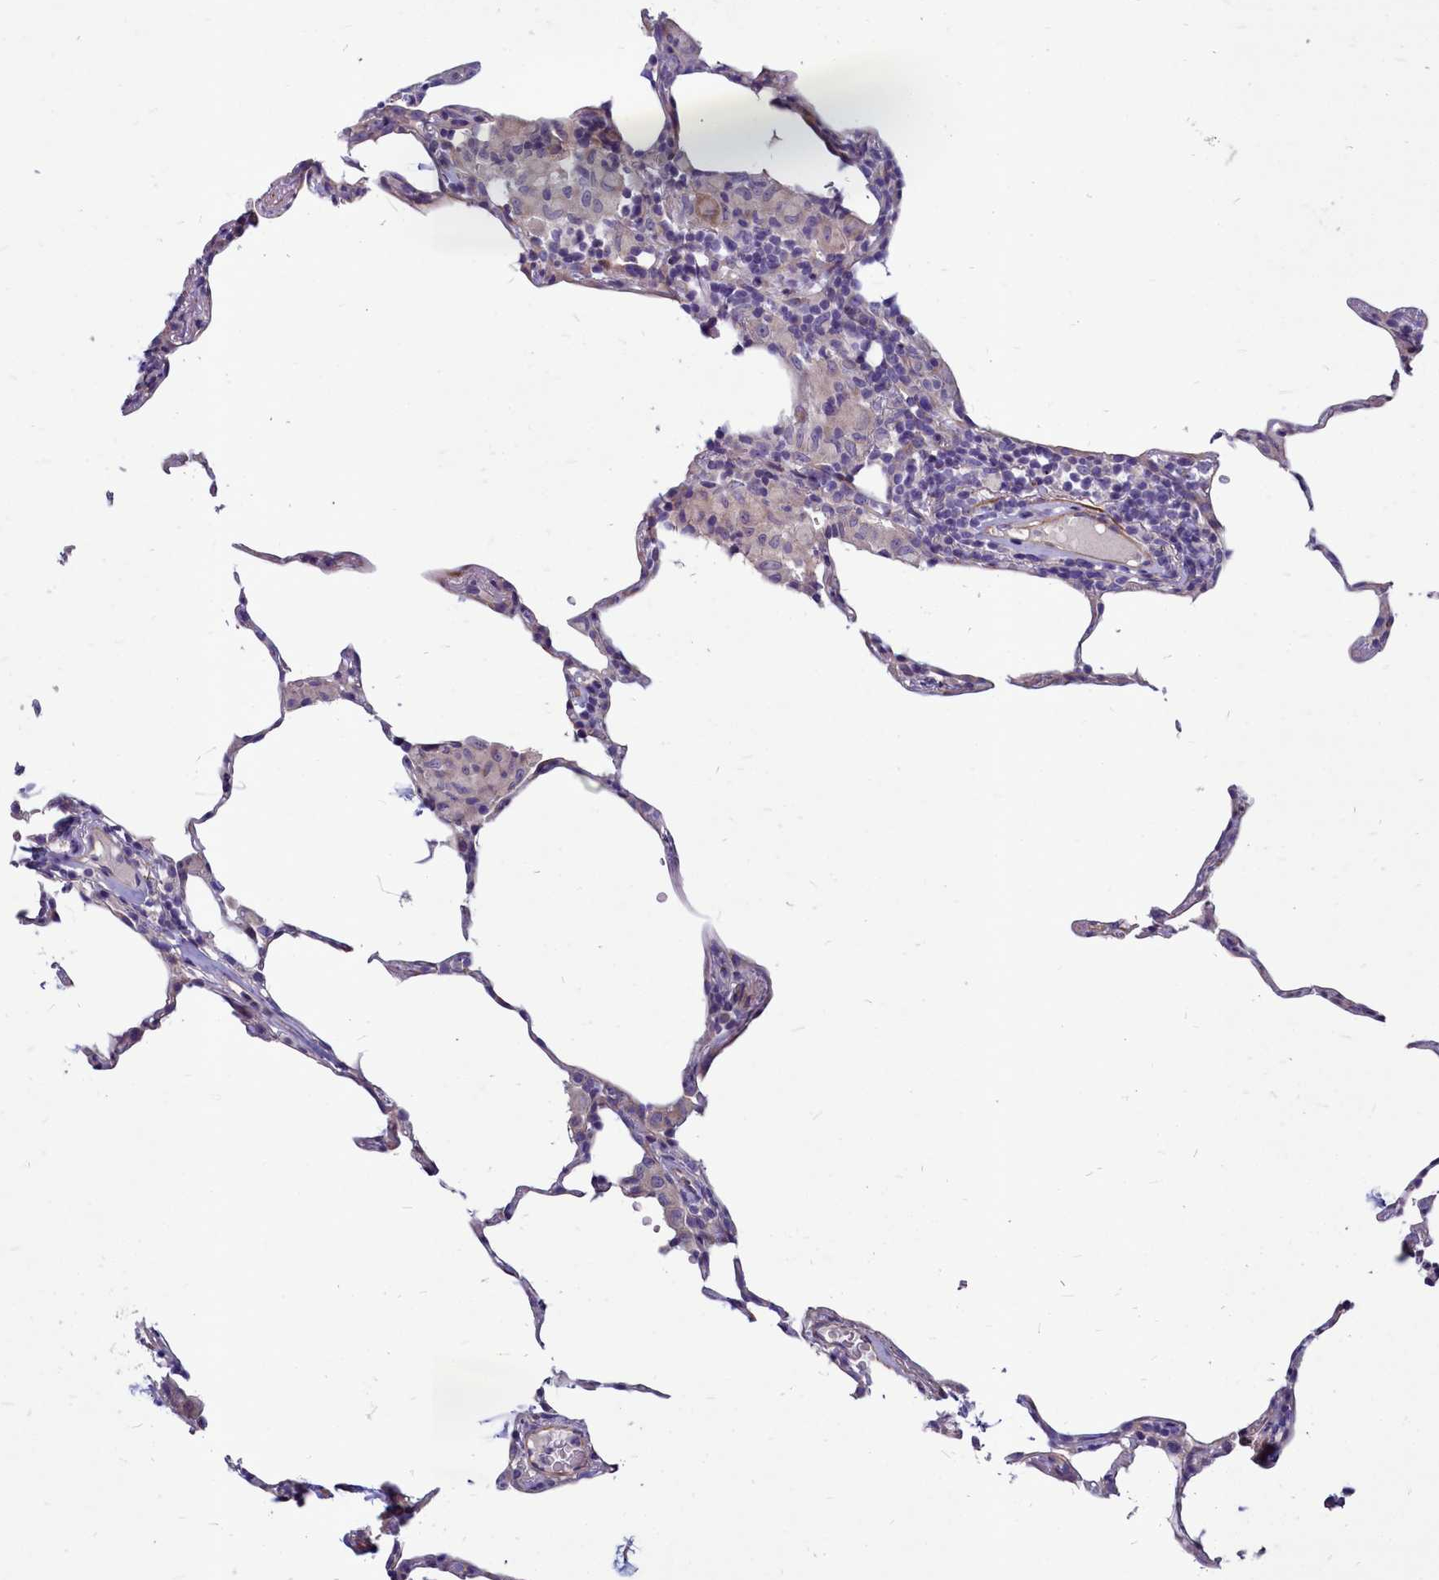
{"staining": {"intensity": "weak", "quantity": "<25%", "location": "cytoplasmic/membranous"}, "tissue": "lung", "cell_type": "Alveolar cells", "image_type": "normal", "snomed": [{"axis": "morphology", "description": "Normal tissue, NOS"}, {"axis": "topography", "description": "Lung"}], "caption": "The immunohistochemistry histopathology image has no significant expression in alveolar cells of lung. (DAB IHC visualized using brightfield microscopy, high magnification).", "gene": "SMPD4", "patient": {"sex": "female", "age": 57}}